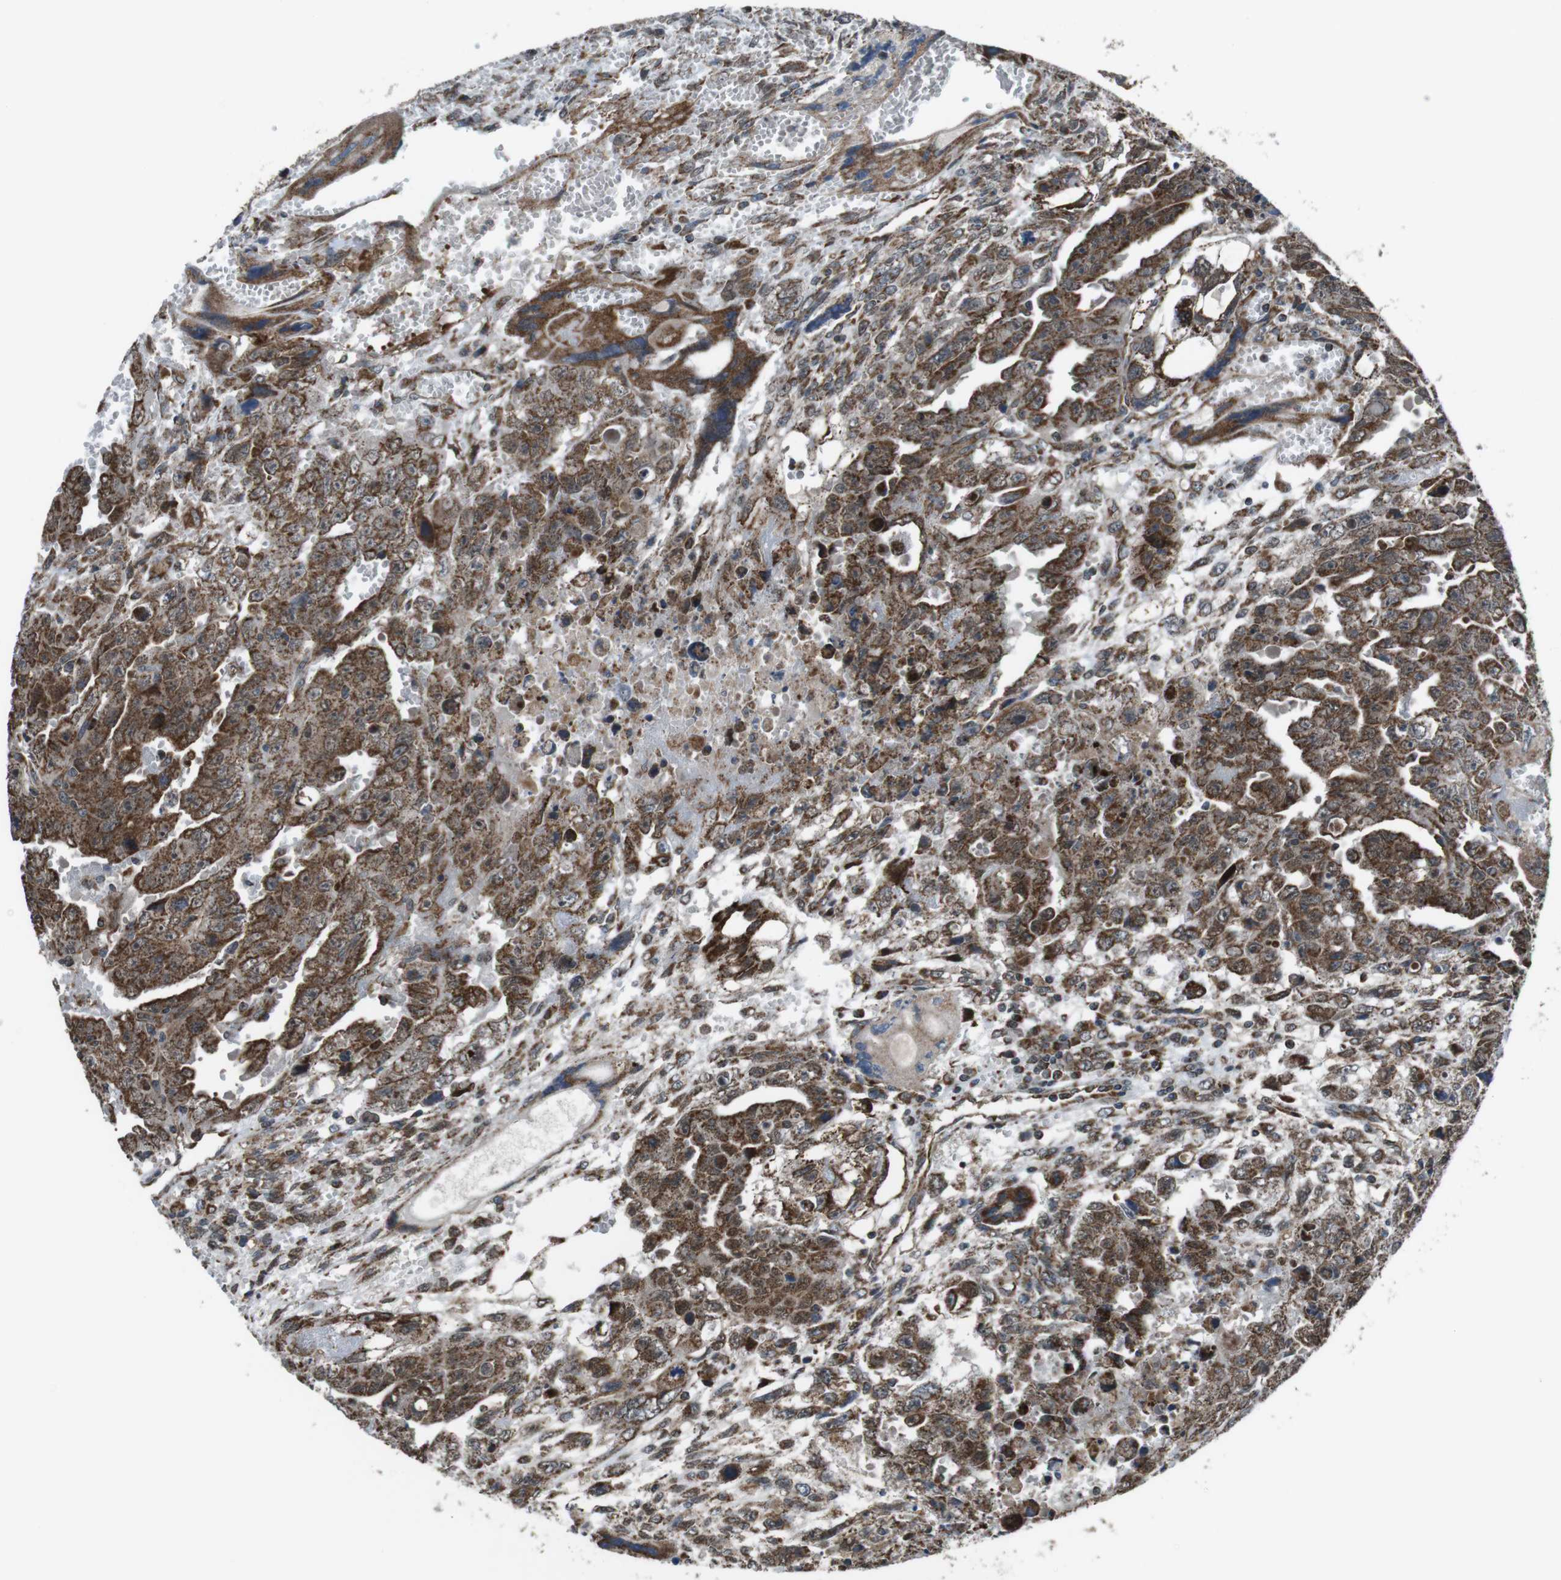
{"staining": {"intensity": "moderate", "quantity": ">75%", "location": "cytoplasmic/membranous"}, "tissue": "testis cancer", "cell_type": "Tumor cells", "image_type": "cancer", "snomed": [{"axis": "morphology", "description": "Carcinoma, Embryonal, NOS"}, {"axis": "topography", "description": "Testis"}], "caption": "Protein staining displays moderate cytoplasmic/membranous positivity in approximately >75% of tumor cells in testis cancer.", "gene": "GIMAP8", "patient": {"sex": "male", "age": 28}}